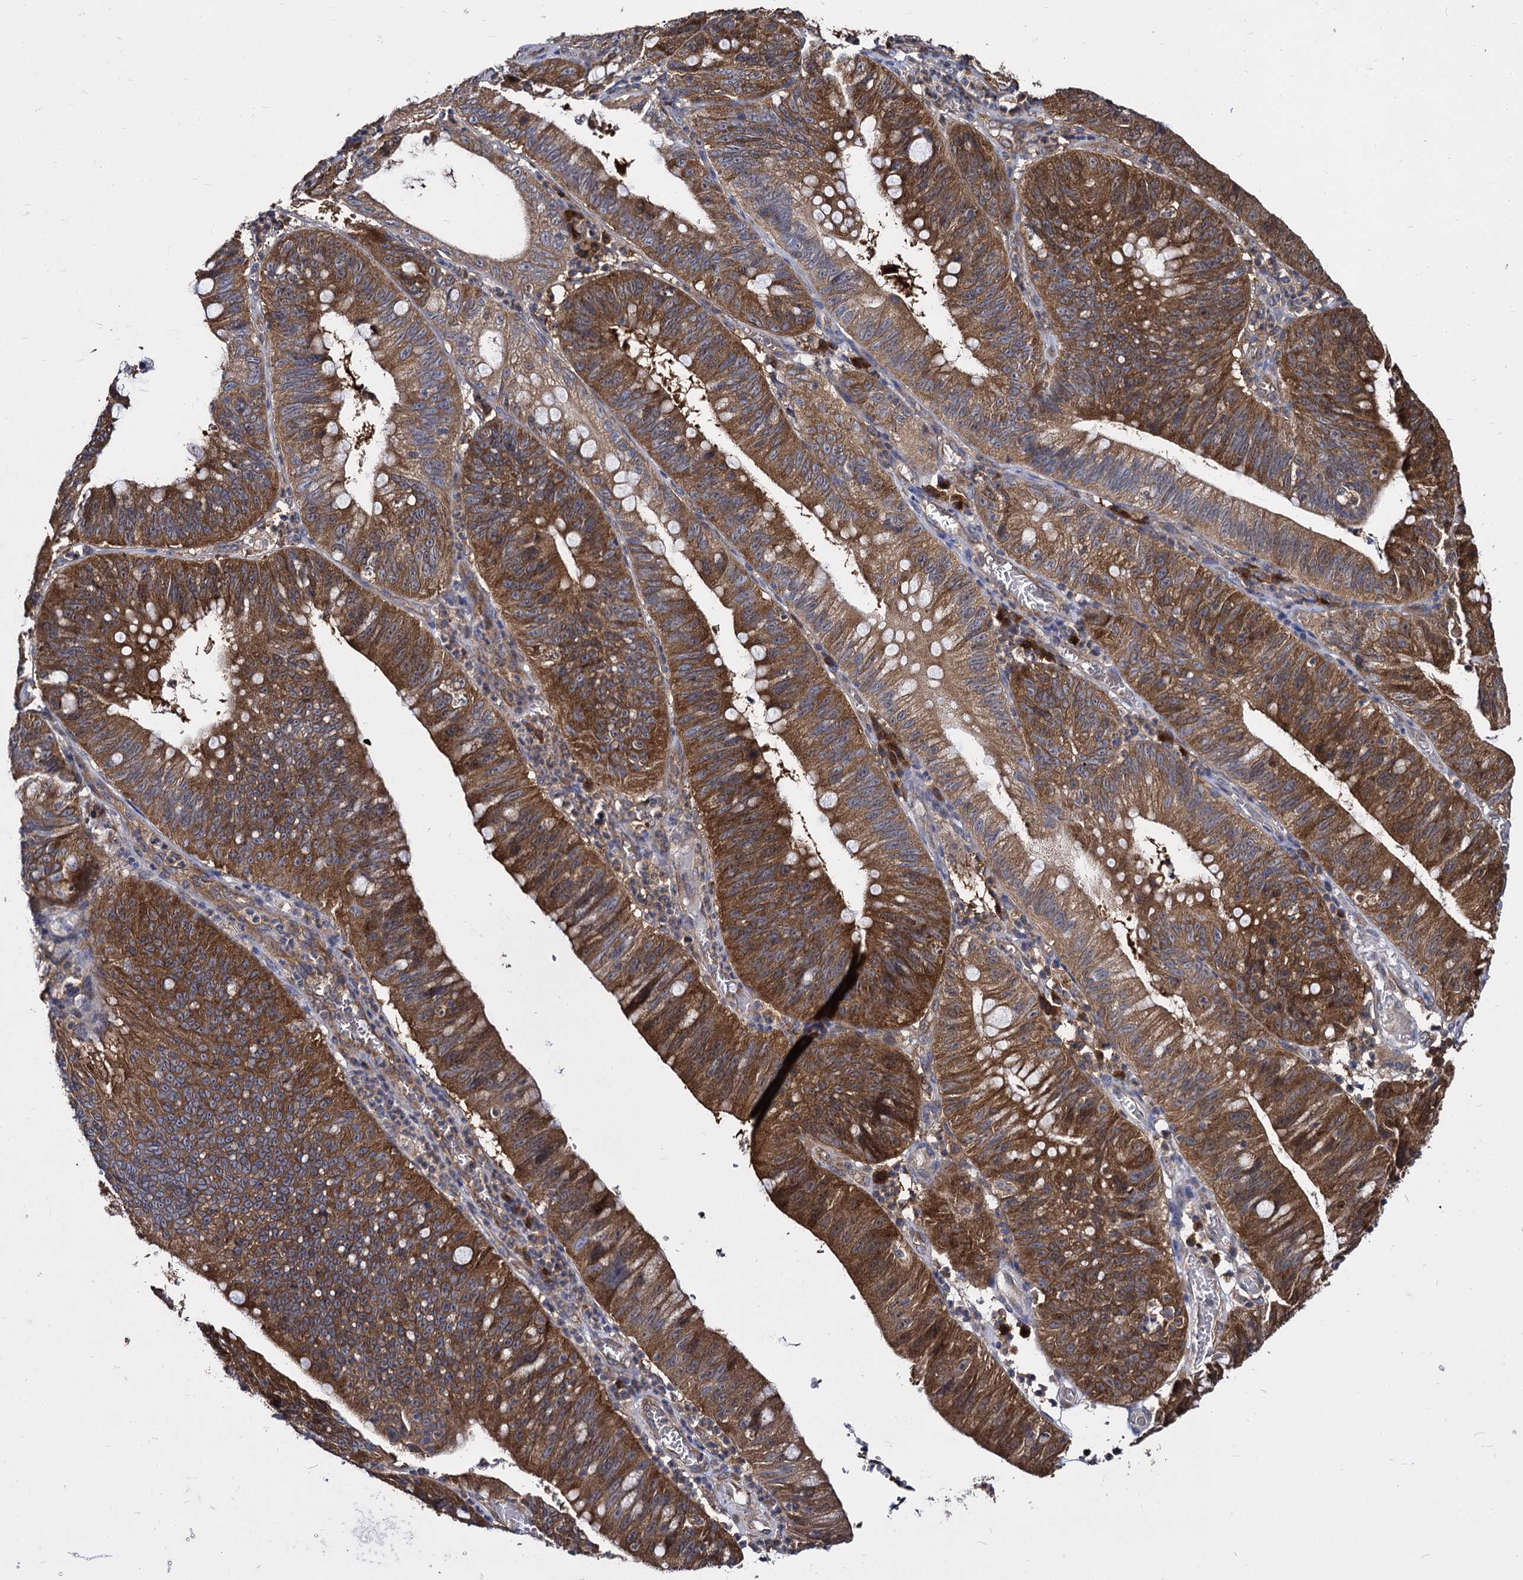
{"staining": {"intensity": "moderate", "quantity": ">75%", "location": "cytoplasmic/membranous"}, "tissue": "stomach cancer", "cell_type": "Tumor cells", "image_type": "cancer", "snomed": [{"axis": "morphology", "description": "Adenocarcinoma, NOS"}, {"axis": "topography", "description": "Stomach"}], "caption": "An immunohistochemistry image of tumor tissue is shown. Protein staining in brown labels moderate cytoplasmic/membranous positivity in adenocarcinoma (stomach) within tumor cells. (brown staining indicates protein expression, while blue staining denotes nuclei).", "gene": "NME1", "patient": {"sex": "male", "age": 59}}